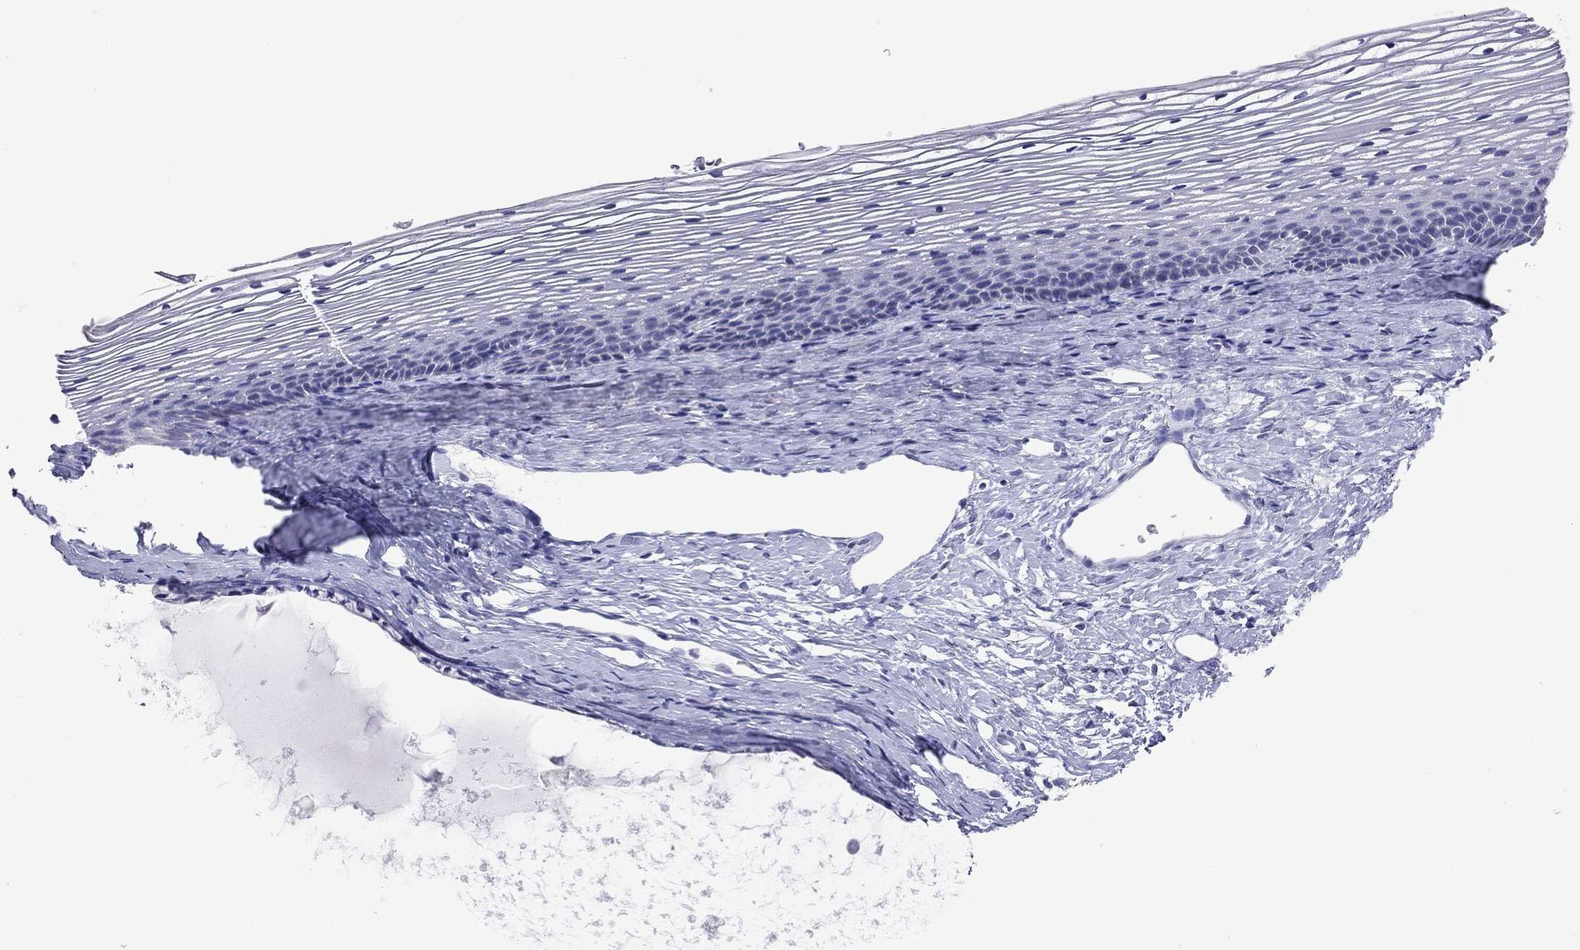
{"staining": {"intensity": "negative", "quantity": "none", "location": "none"}, "tissue": "cervix", "cell_type": "Glandular cells", "image_type": "normal", "snomed": [{"axis": "morphology", "description": "Normal tissue, NOS"}, {"axis": "topography", "description": "Cervix"}], "caption": "Cervix stained for a protein using IHC reveals no staining glandular cells.", "gene": "ARMC12", "patient": {"sex": "female", "age": 39}}